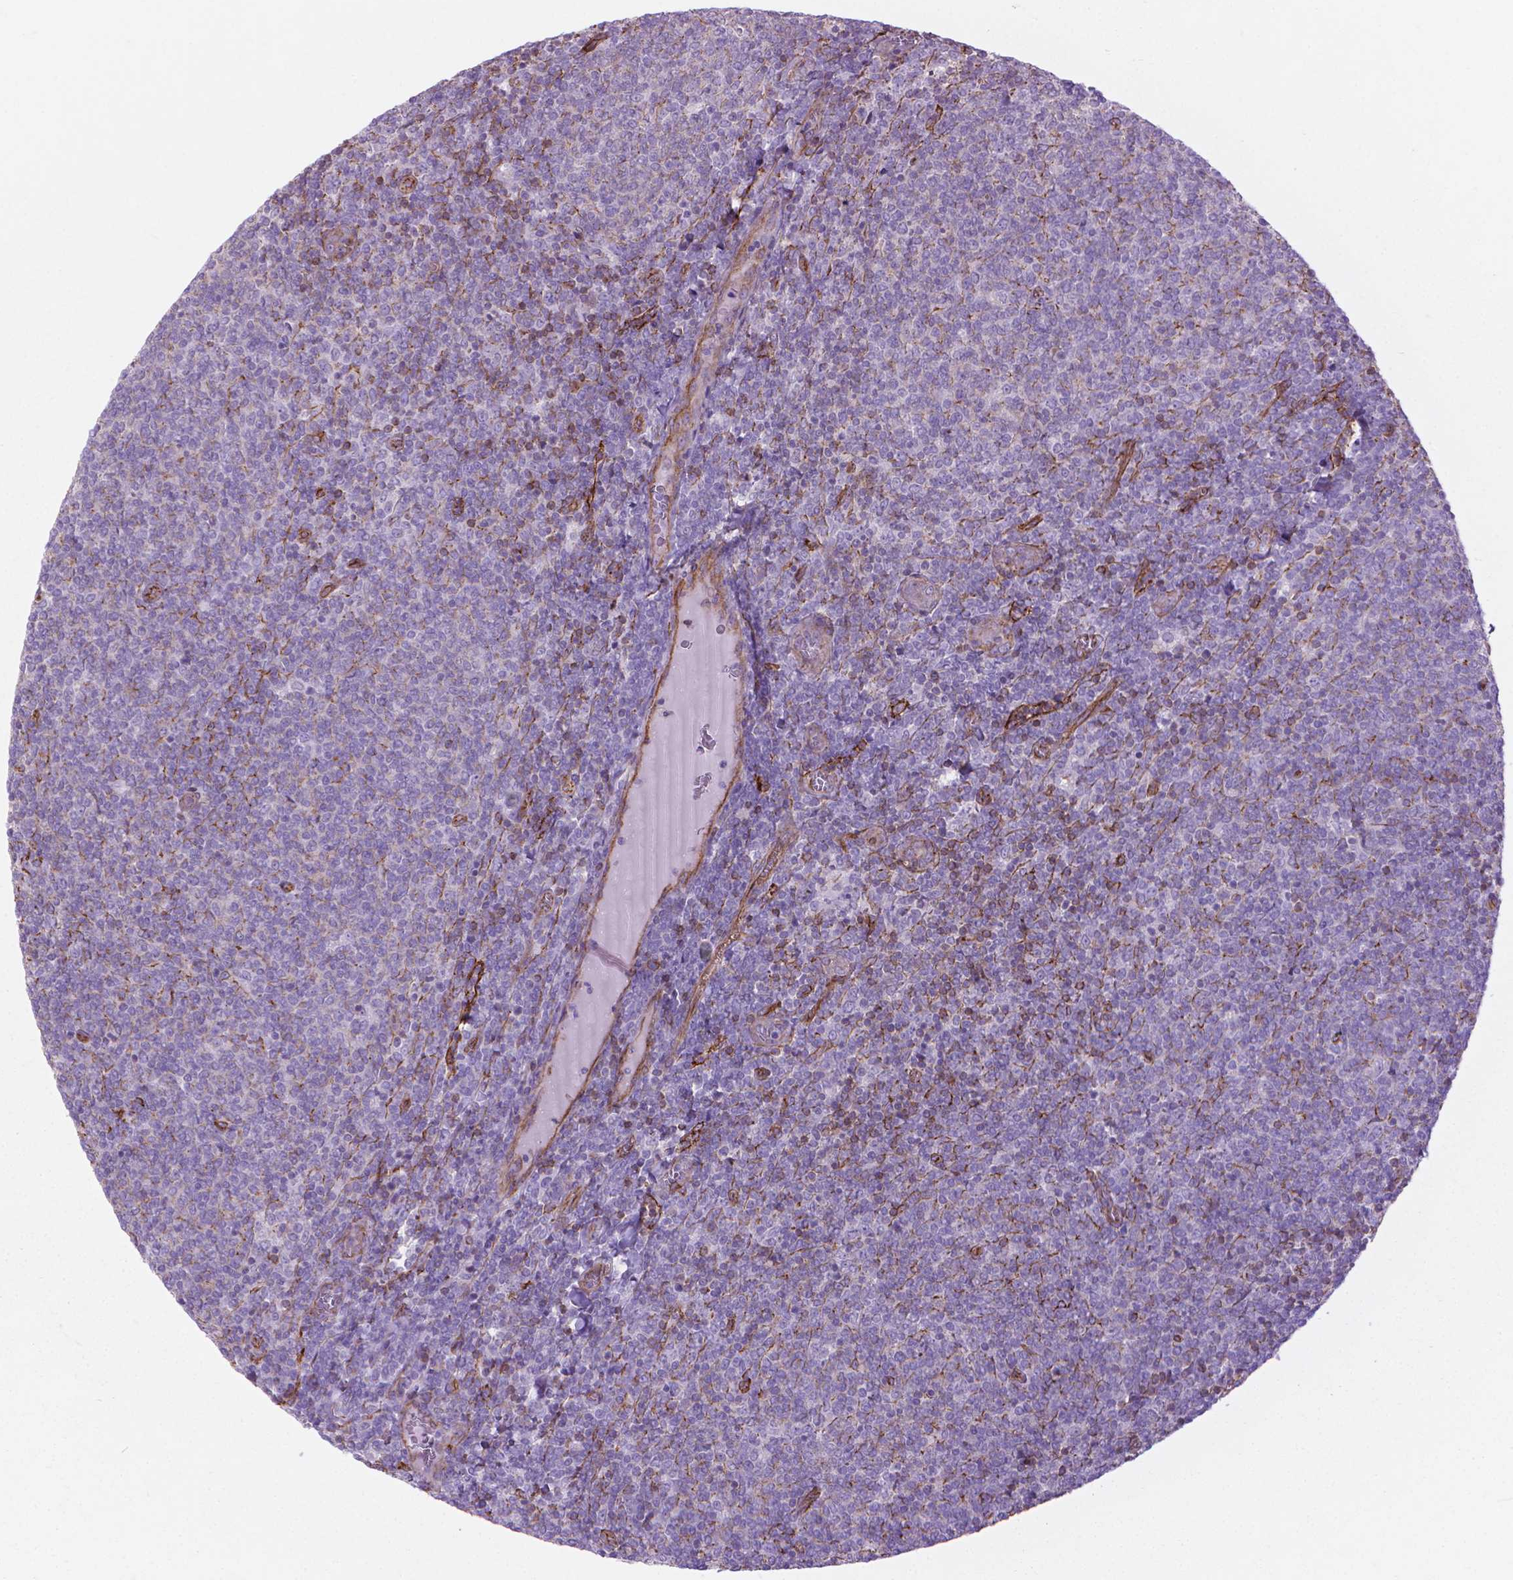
{"staining": {"intensity": "negative", "quantity": "none", "location": "none"}, "tissue": "lymphoma", "cell_type": "Tumor cells", "image_type": "cancer", "snomed": [{"axis": "morphology", "description": "Malignant lymphoma, non-Hodgkin's type, Low grade"}, {"axis": "topography", "description": "Lymph node"}], "caption": "High power microscopy photomicrograph of an immunohistochemistry (IHC) histopathology image of malignant lymphoma, non-Hodgkin's type (low-grade), revealing no significant staining in tumor cells.", "gene": "TENT5A", "patient": {"sex": "male", "age": 52}}